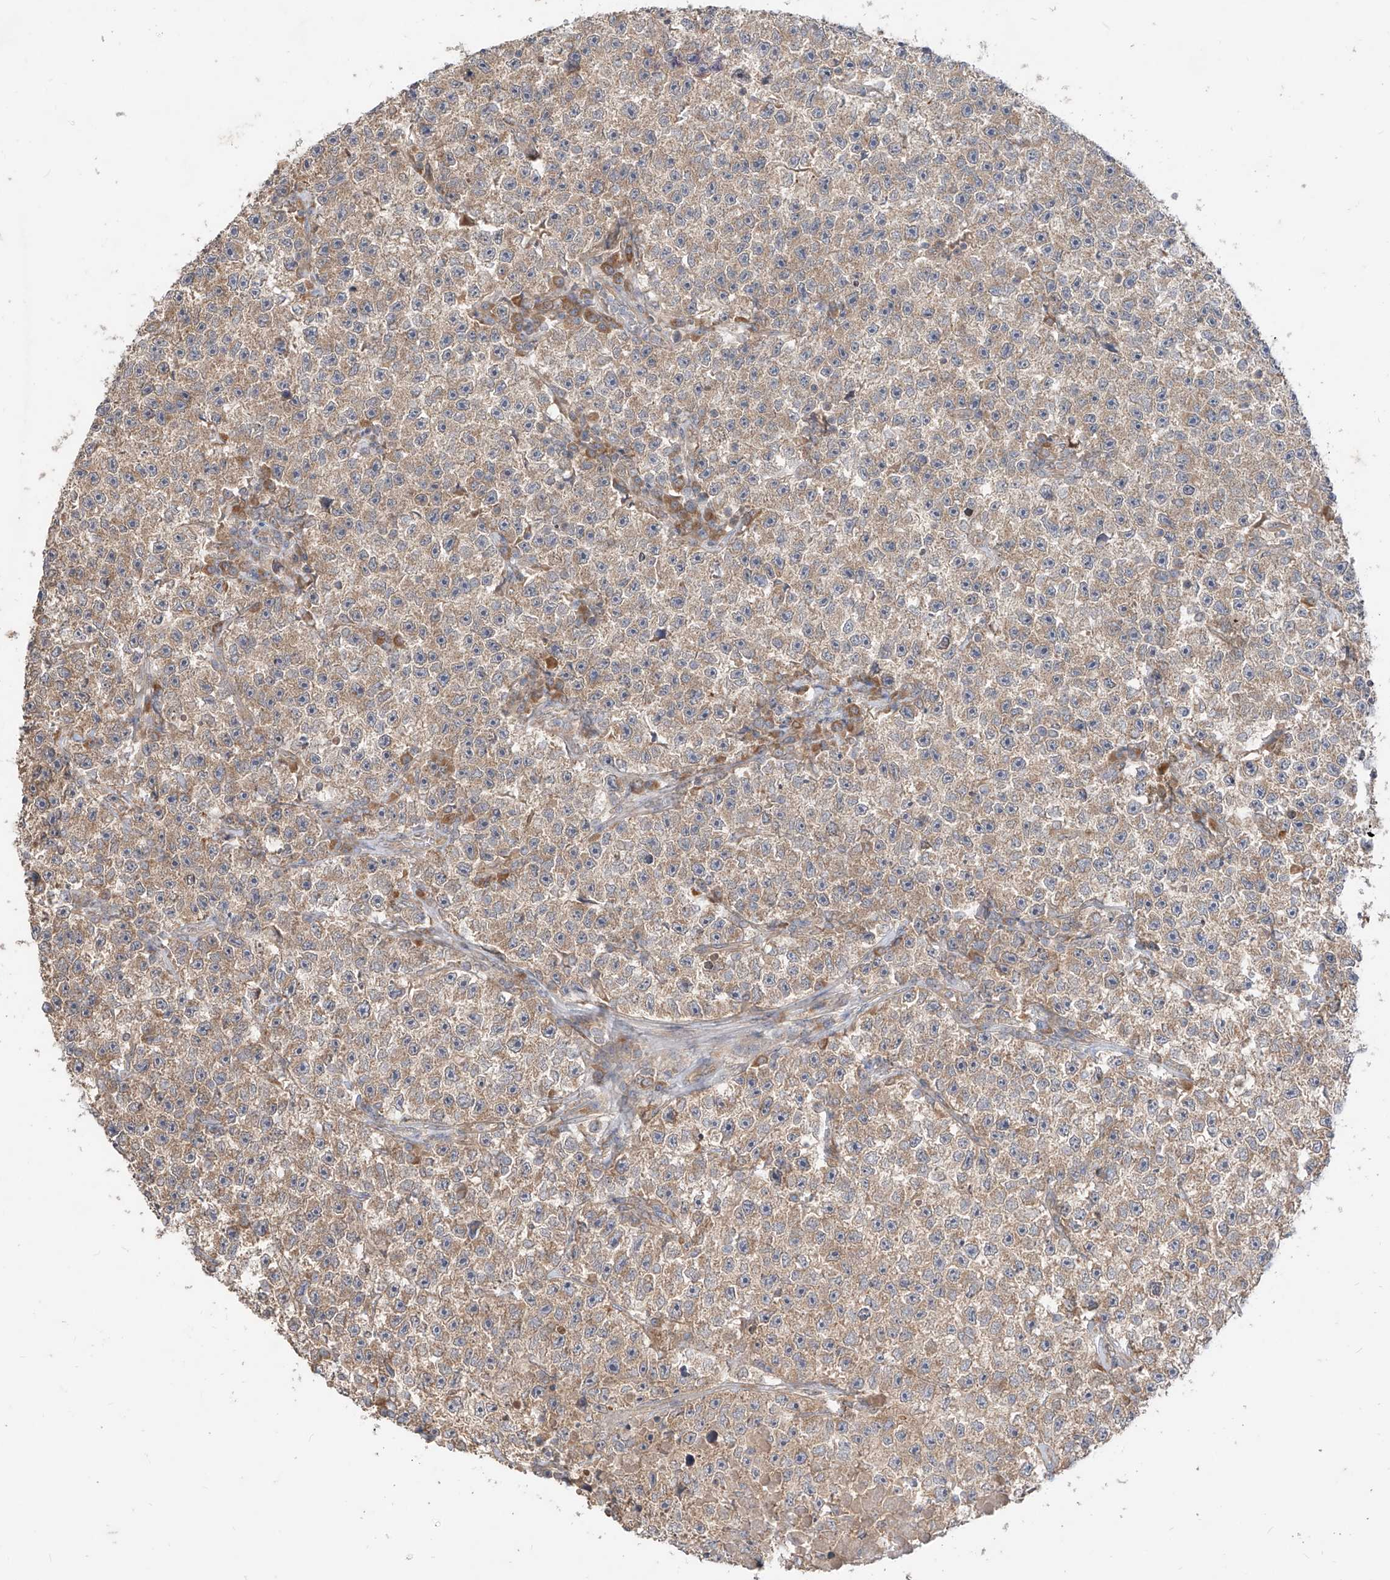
{"staining": {"intensity": "moderate", "quantity": ">75%", "location": "cytoplasmic/membranous"}, "tissue": "testis cancer", "cell_type": "Tumor cells", "image_type": "cancer", "snomed": [{"axis": "morphology", "description": "Seminoma, NOS"}, {"axis": "topography", "description": "Testis"}], "caption": "Tumor cells demonstrate moderate cytoplasmic/membranous staining in about >75% of cells in seminoma (testis).", "gene": "MTUS2", "patient": {"sex": "male", "age": 22}}